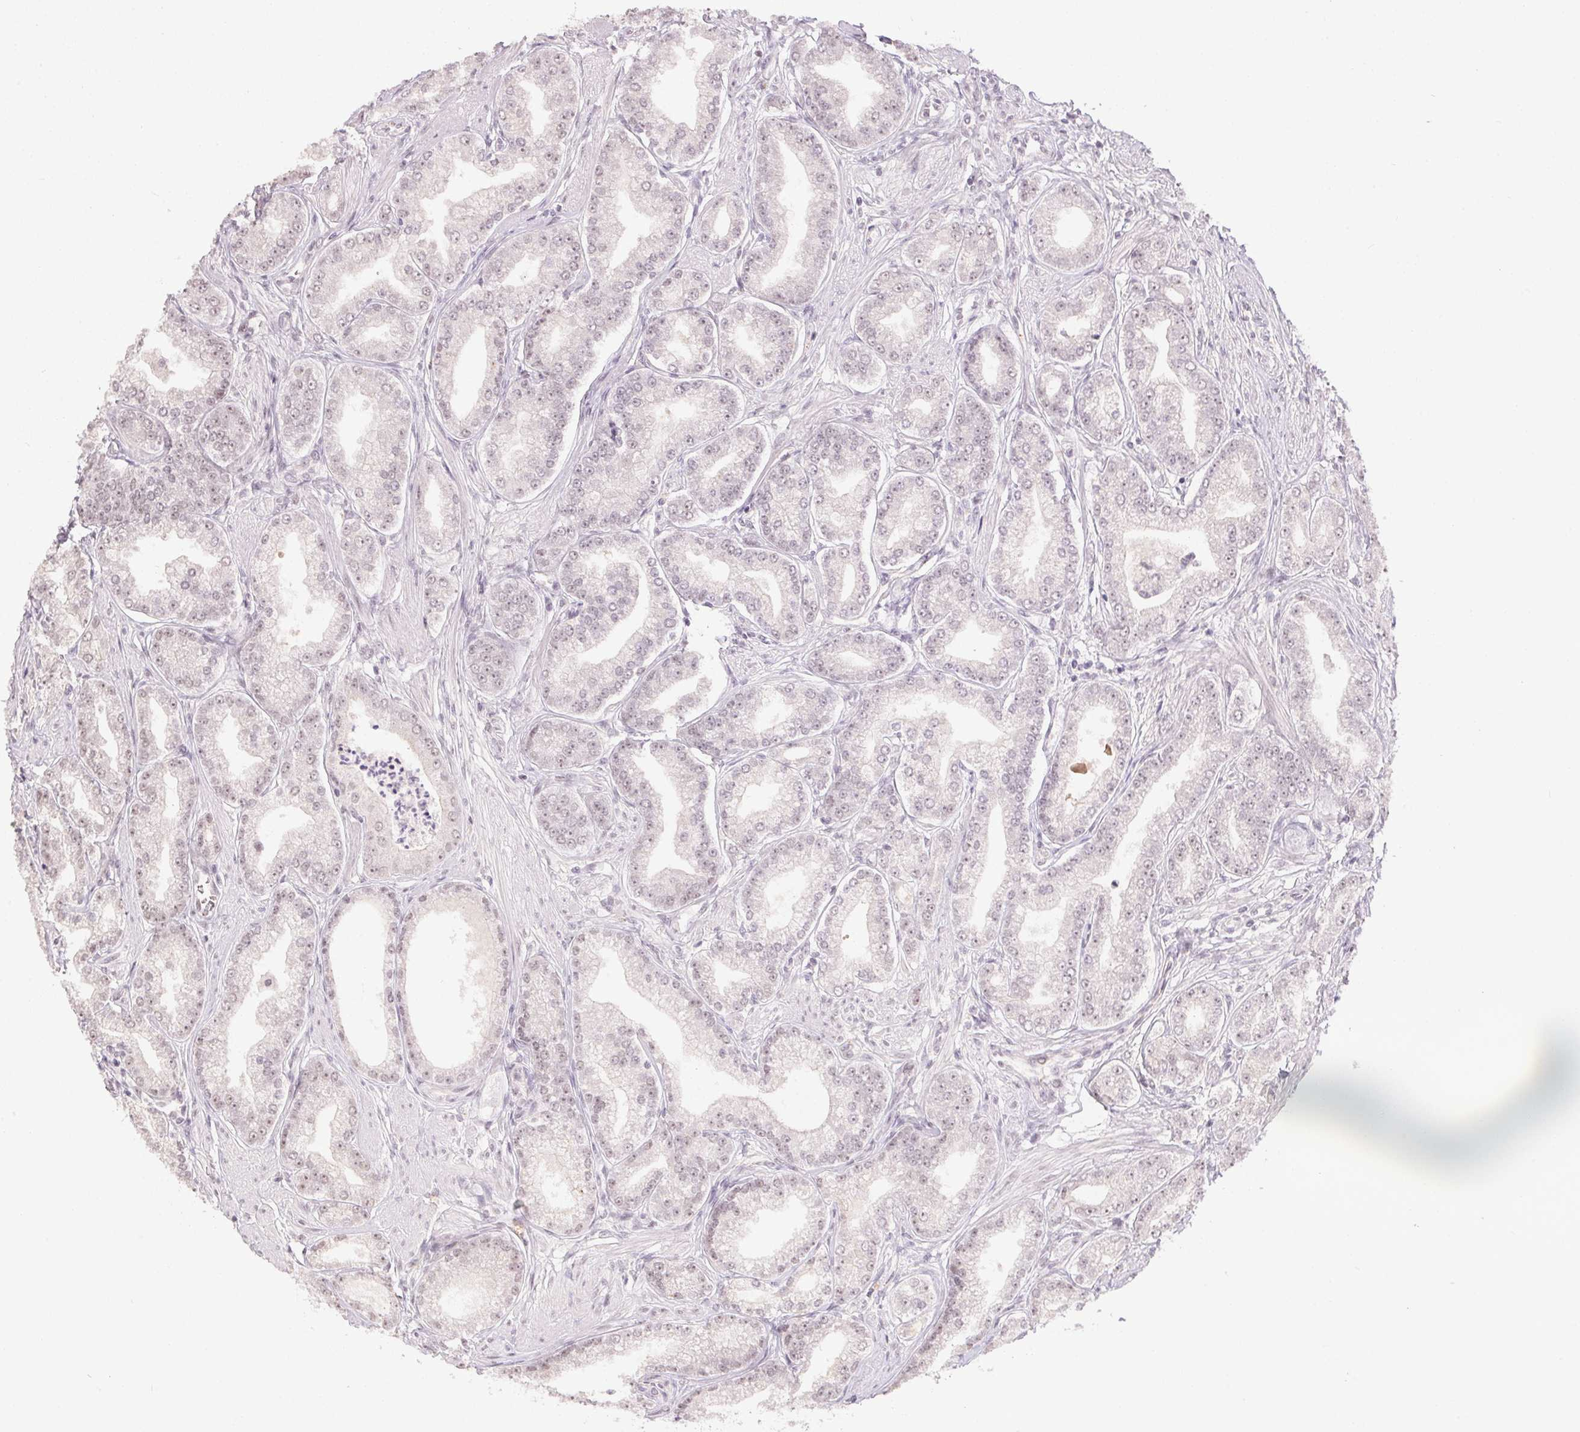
{"staining": {"intensity": "weak", "quantity": "25%-75%", "location": "nuclear"}, "tissue": "prostate cancer", "cell_type": "Tumor cells", "image_type": "cancer", "snomed": [{"axis": "morphology", "description": "Adenocarcinoma, NOS"}, {"axis": "topography", "description": "Prostate"}], "caption": "Immunohistochemical staining of human prostate cancer (adenocarcinoma) exhibits low levels of weak nuclear expression in about 25%-75% of tumor cells. (DAB IHC, brown staining for protein, blue staining for nuclei).", "gene": "KDM4D", "patient": {"sex": "male", "age": 71}}